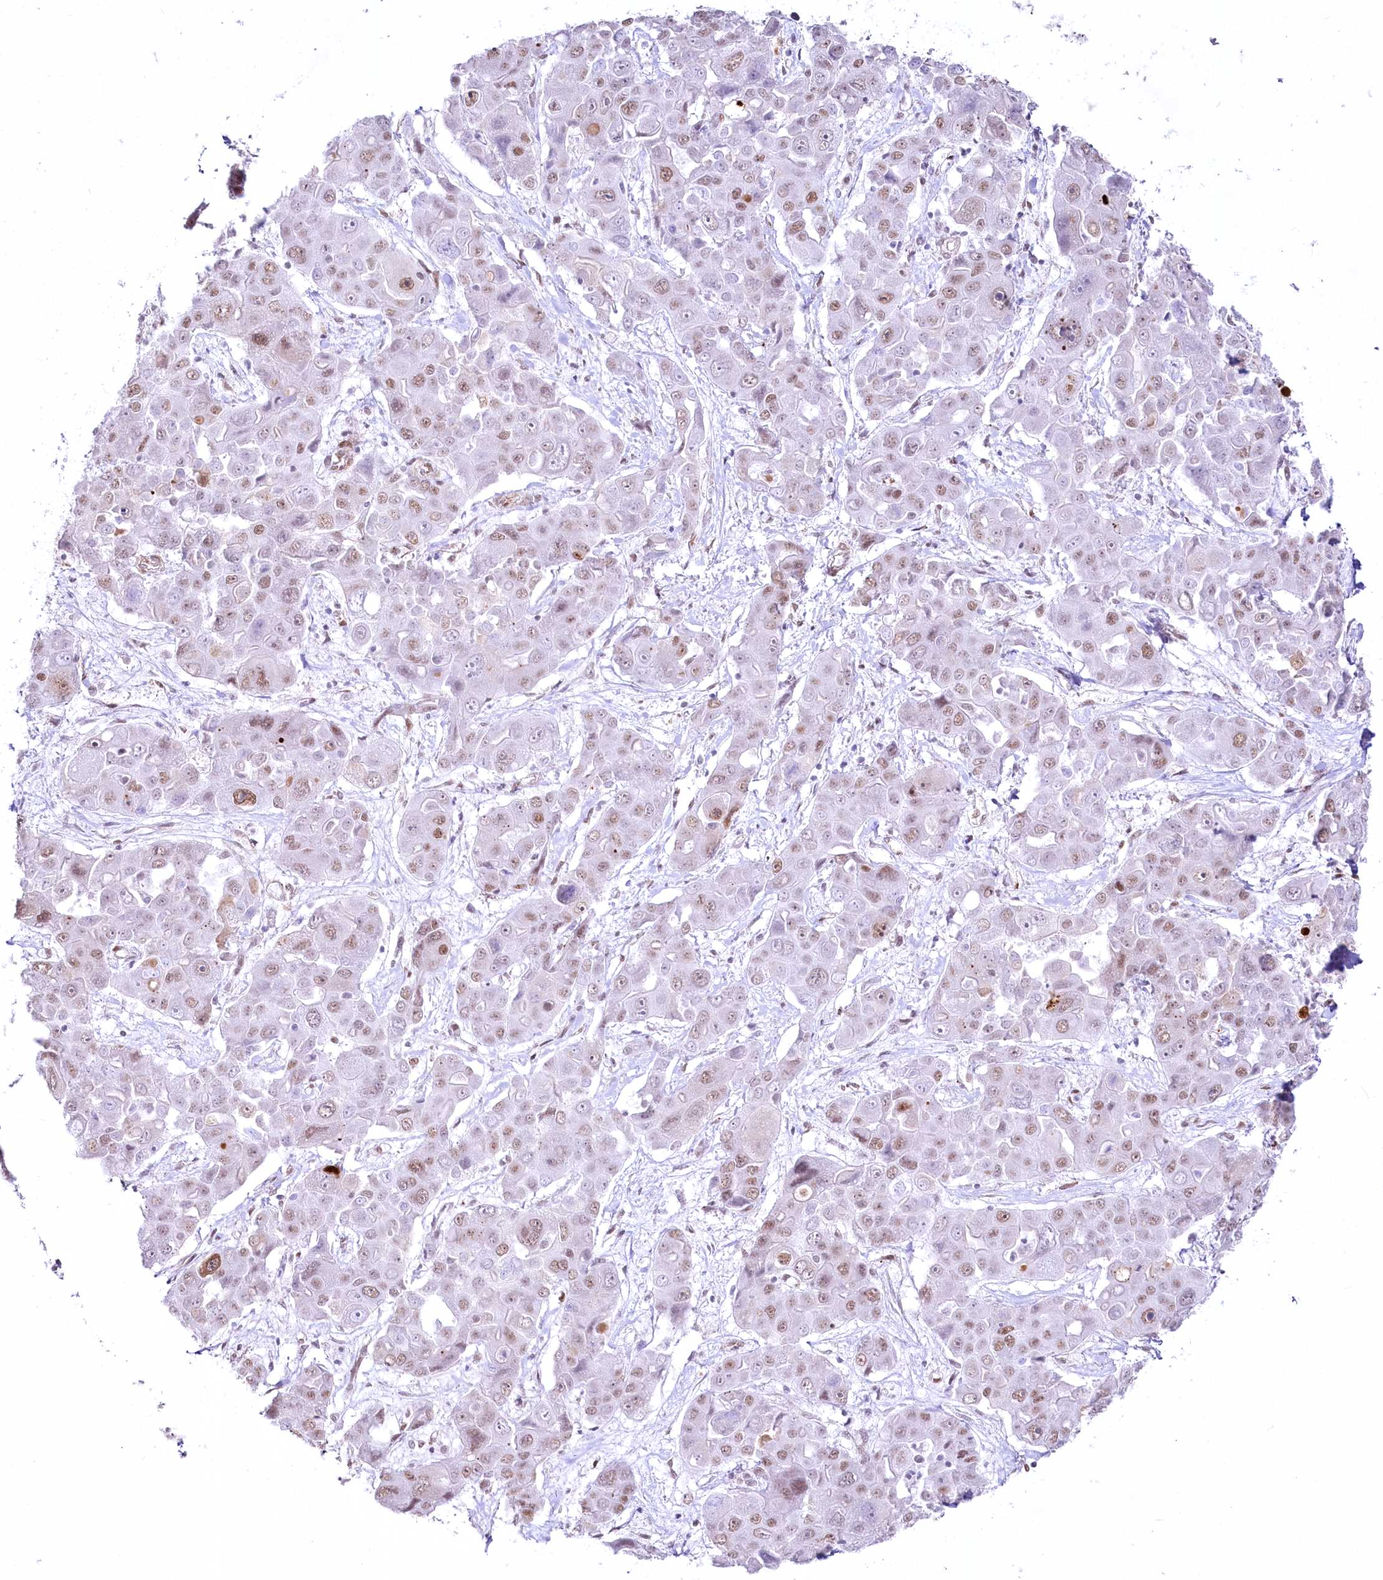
{"staining": {"intensity": "moderate", "quantity": "25%-75%", "location": "nuclear"}, "tissue": "liver cancer", "cell_type": "Tumor cells", "image_type": "cancer", "snomed": [{"axis": "morphology", "description": "Cholangiocarcinoma"}, {"axis": "topography", "description": "Liver"}], "caption": "Liver cholangiocarcinoma was stained to show a protein in brown. There is medium levels of moderate nuclear expression in approximately 25%-75% of tumor cells.", "gene": "YBX3", "patient": {"sex": "male", "age": 67}}